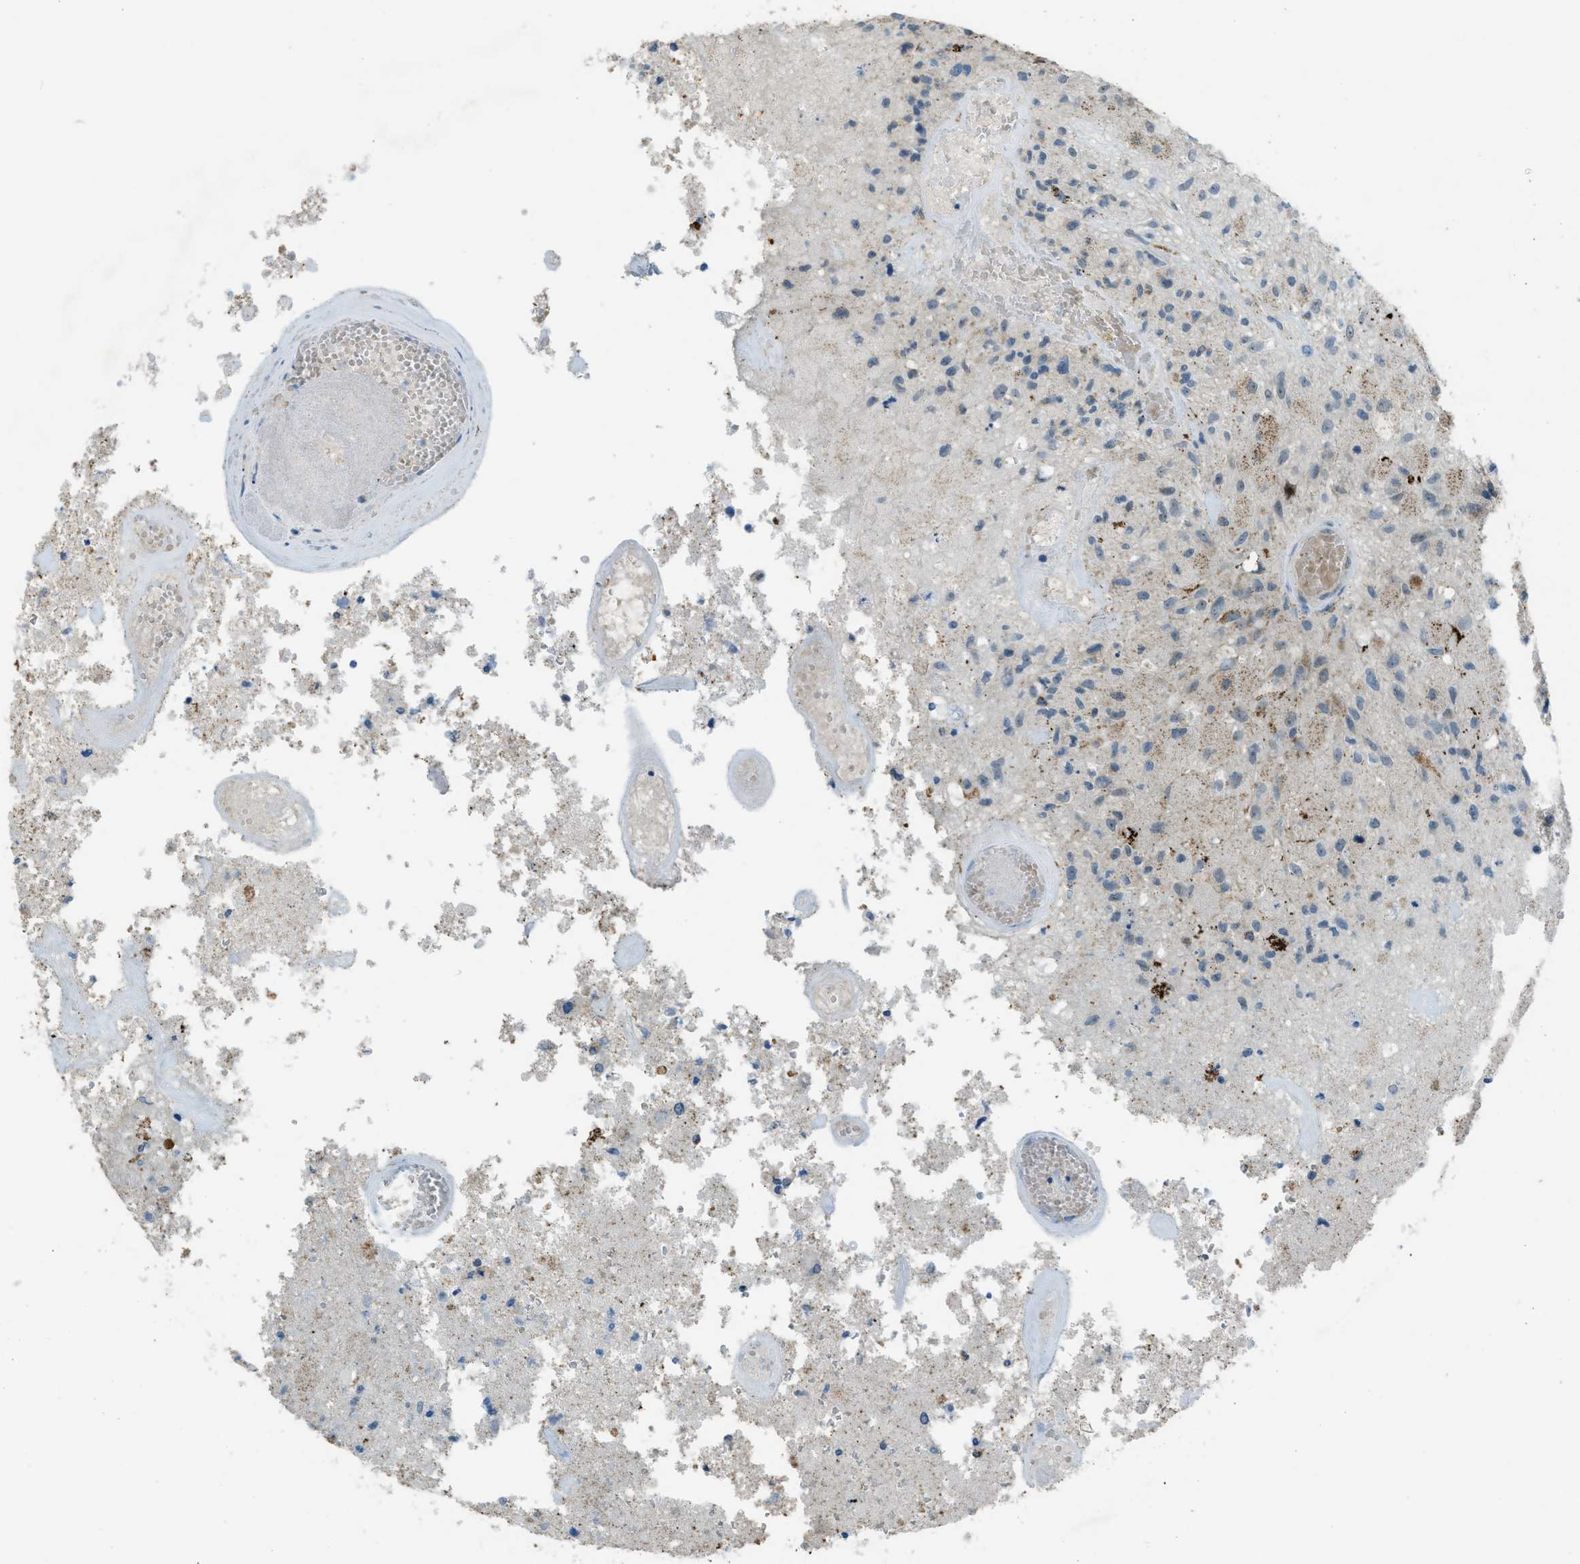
{"staining": {"intensity": "negative", "quantity": "none", "location": "none"}, "tissue": "glioma", "cell_type": "Tumor cells", "image_type": "cancer", "snomed": [{"axis": "morphology", "description": "Normal tissue, NOS"}, {"axis": "morphology", "description": "Glioma, malignant, High grade"}, {"axis": "topography", "description": "Cerebral cortex"}], "caption": "Immunohistochemical staining of human malignant glioma (high-grade) exhibits no significant positivity in tumor cells.", "gene": "CDON", "patient": {"sex": "male", "age": 77}}